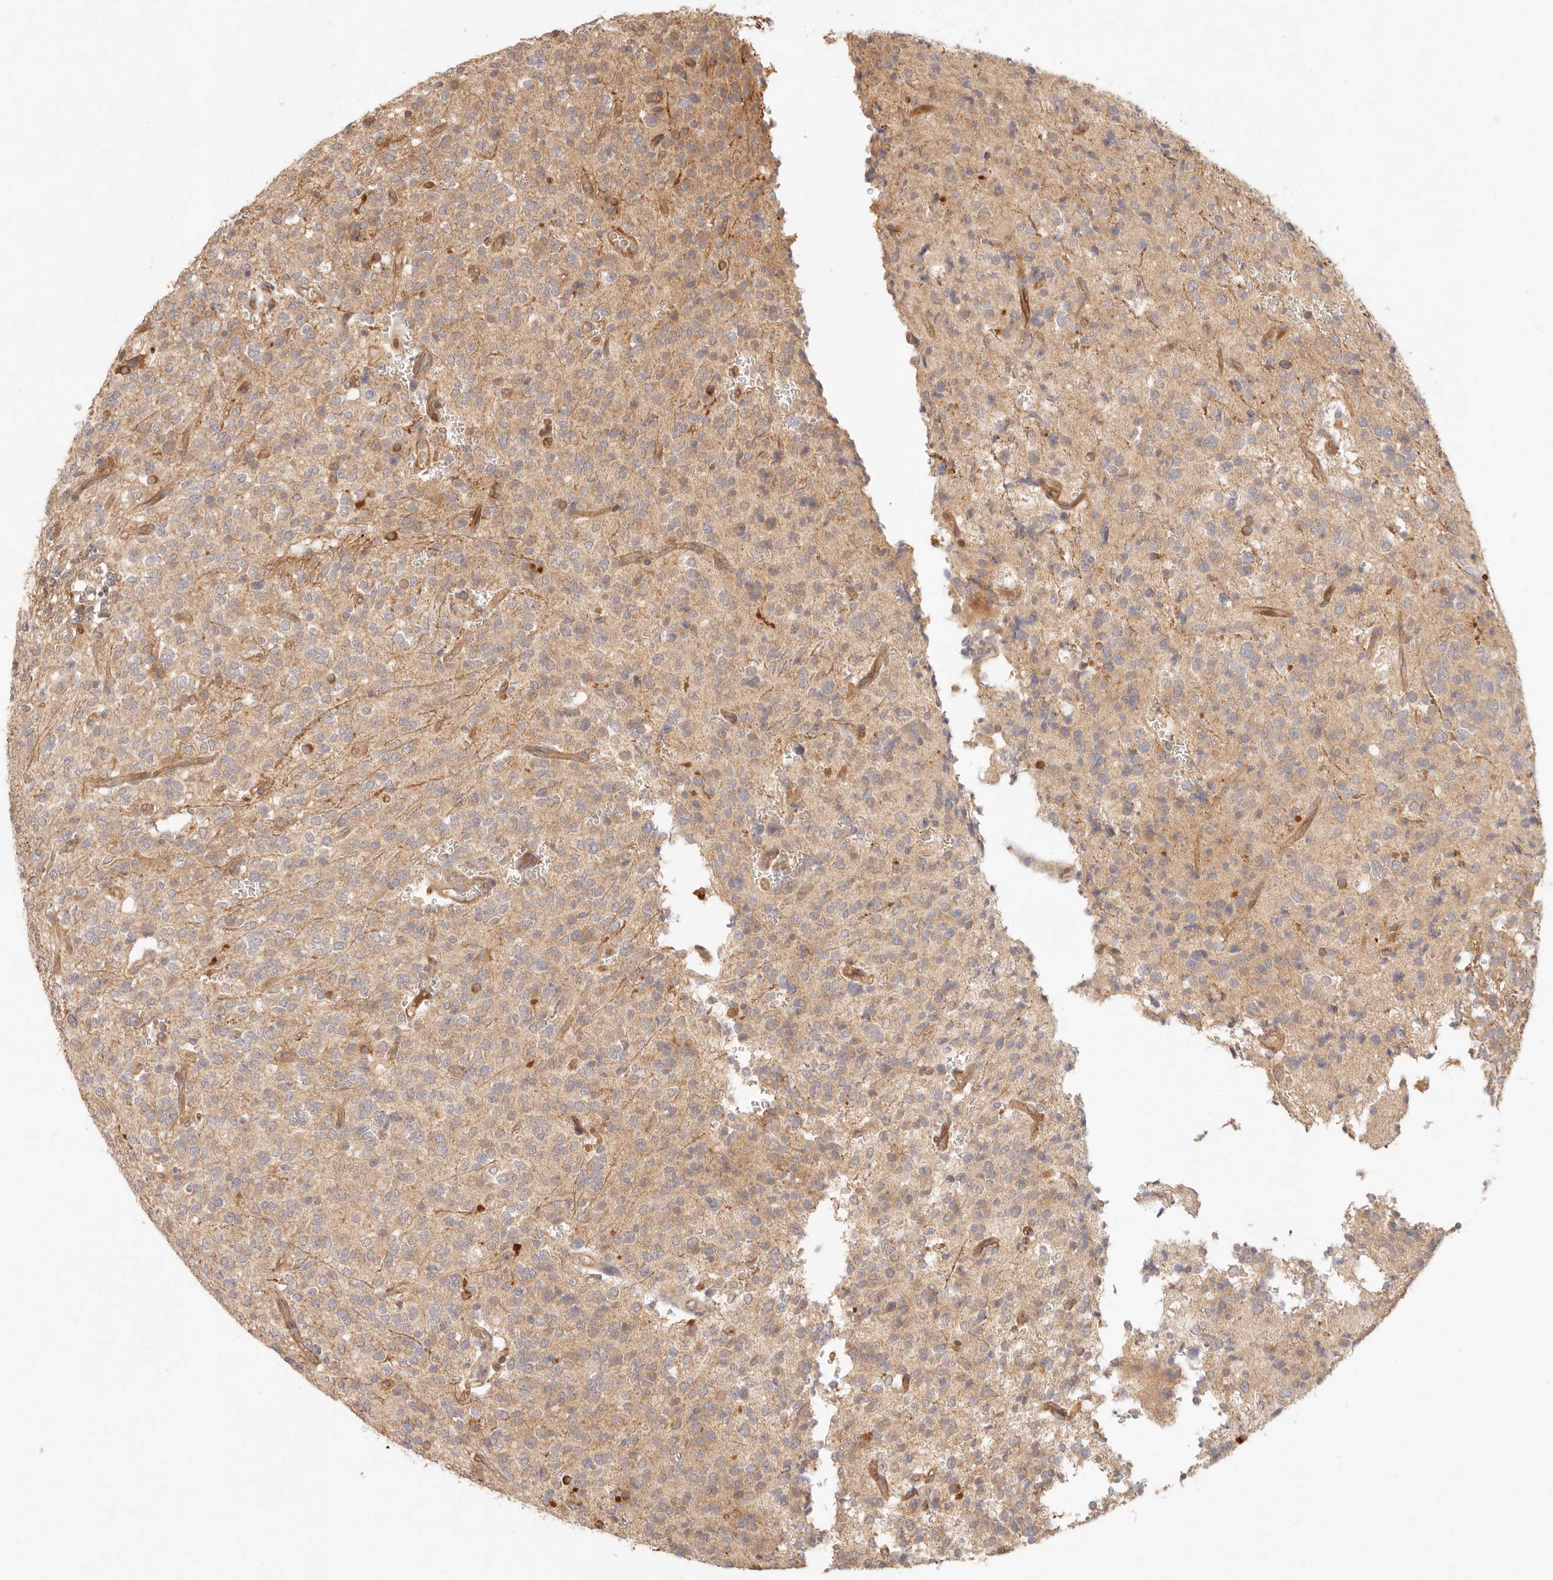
{"staining": {"intensity": "weak", "quantity": ">75%", "location": "cytoplasmic/membranous"}, "tissue": "glioma", "cell_type": "Tumor cells", "image_type": "cancer", "snomed": [{"axis": "morphology", "description": "Glioma, malignant, High grade"}, {"axis": "topography", "description": "Brain"}], "caption": "Protein staining of glioma tissue exhibits weak cytoplasmic/membranous expression in about >75% of tumor cells. (Stains: DAB in brown, nuclei in blue, Microscopy: brightfield microscopy at high magnification).", "gene": "PPP1R3B", "patient": {"sex": "male", "age": 34}}